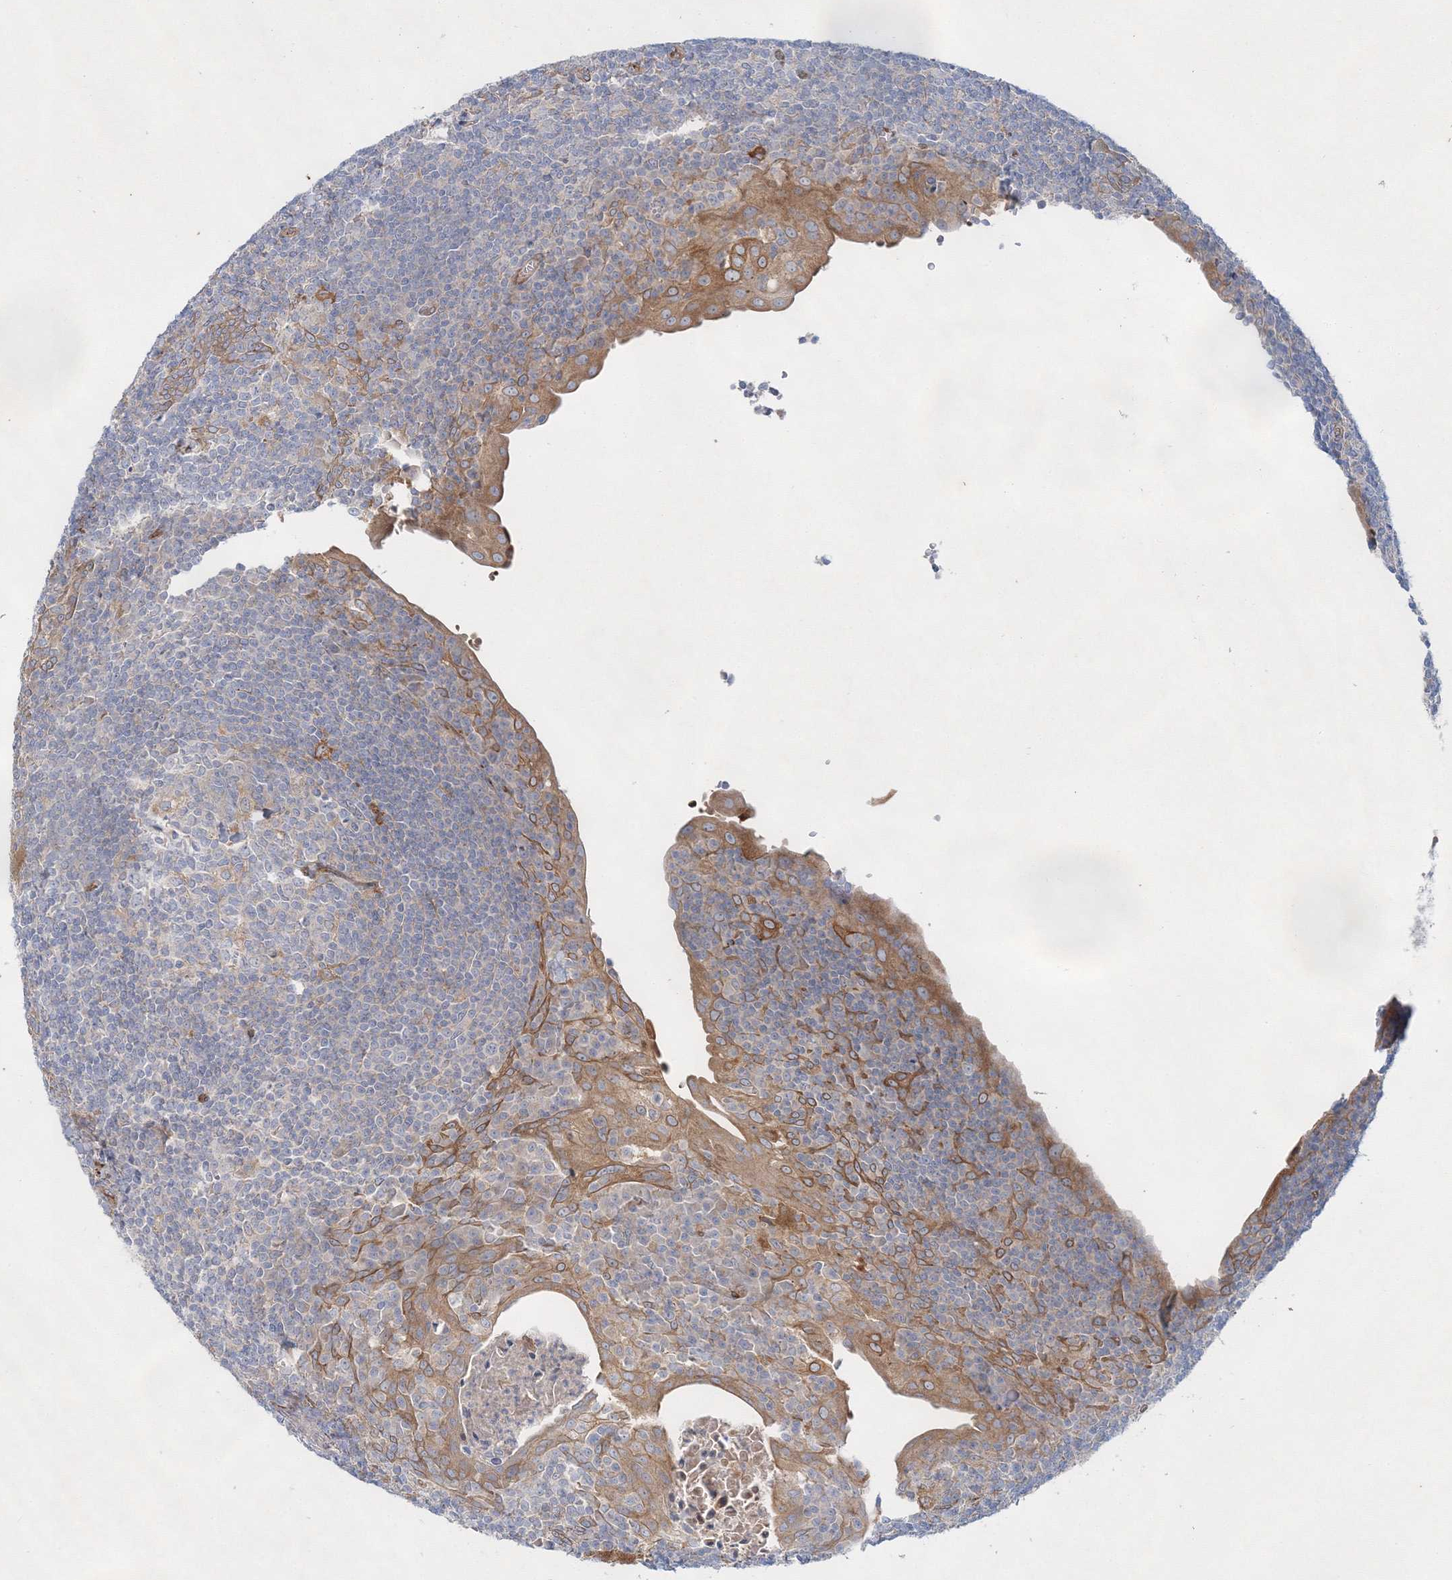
{"staining": {"intensity": "negative", "quantity": "none", "location": "none"}, "tissue": "tonsil", "cell_type": "Germinal center cells", "image_type": "normal", "snomed": [{"axis": "morphology", "description": "Normal tissue, NOS"}, {"axis": "topography", "description": "Tonsil"}], "caption": "A high-resolution histopathology image shows immunohistochemistry staining of normal tonsil, which shows no significant expression in germinal center cells.", "gene": "ZFYVE16", "patient": {"sex": "male", "age": 37}}